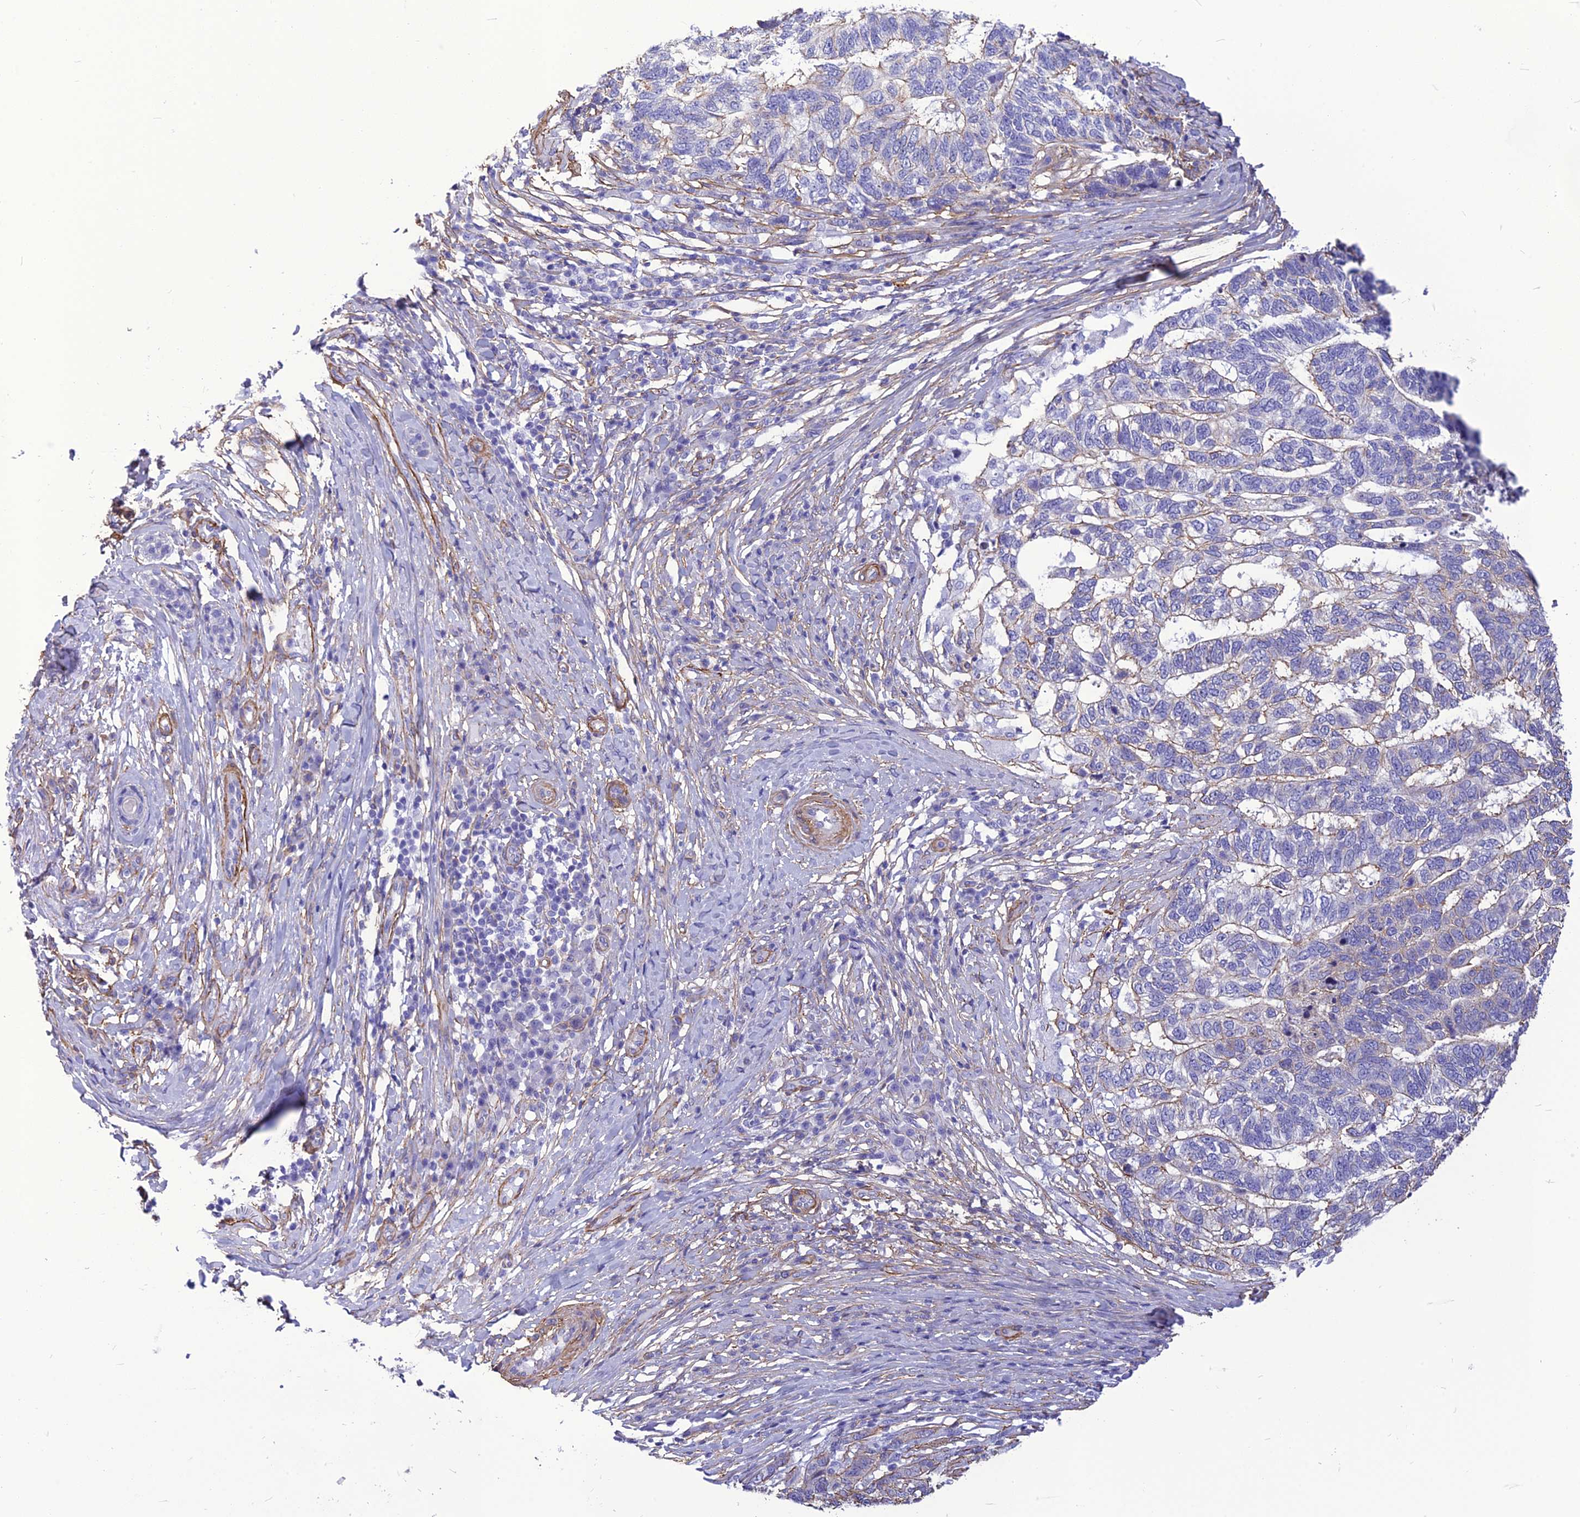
{"staining": {"intensity": "weak", "quantity": "<25%", "location": "cytoplasmic/membranous"}, "tissue": "skin cancer", "cell_type": "Tumor cells", "image_type": "cancer", "snomed": [{"axis": "morphology", "description": "Basal cell carcinoma"}, {"axis": "topography", "description": "Skin"}], "caption": "This histopathology image is of skin basal cell carcinoma stained with immunohistochemistry (IHC) to label a protein in brown with the nuclei are counter-stained blue. There is no staining in tumor cells. (DAB immunohistochemistry visualized using brightfield microscopy, high magnification).", "gene": "NKD1", "patient": {"sex": "female", "age": 65}}